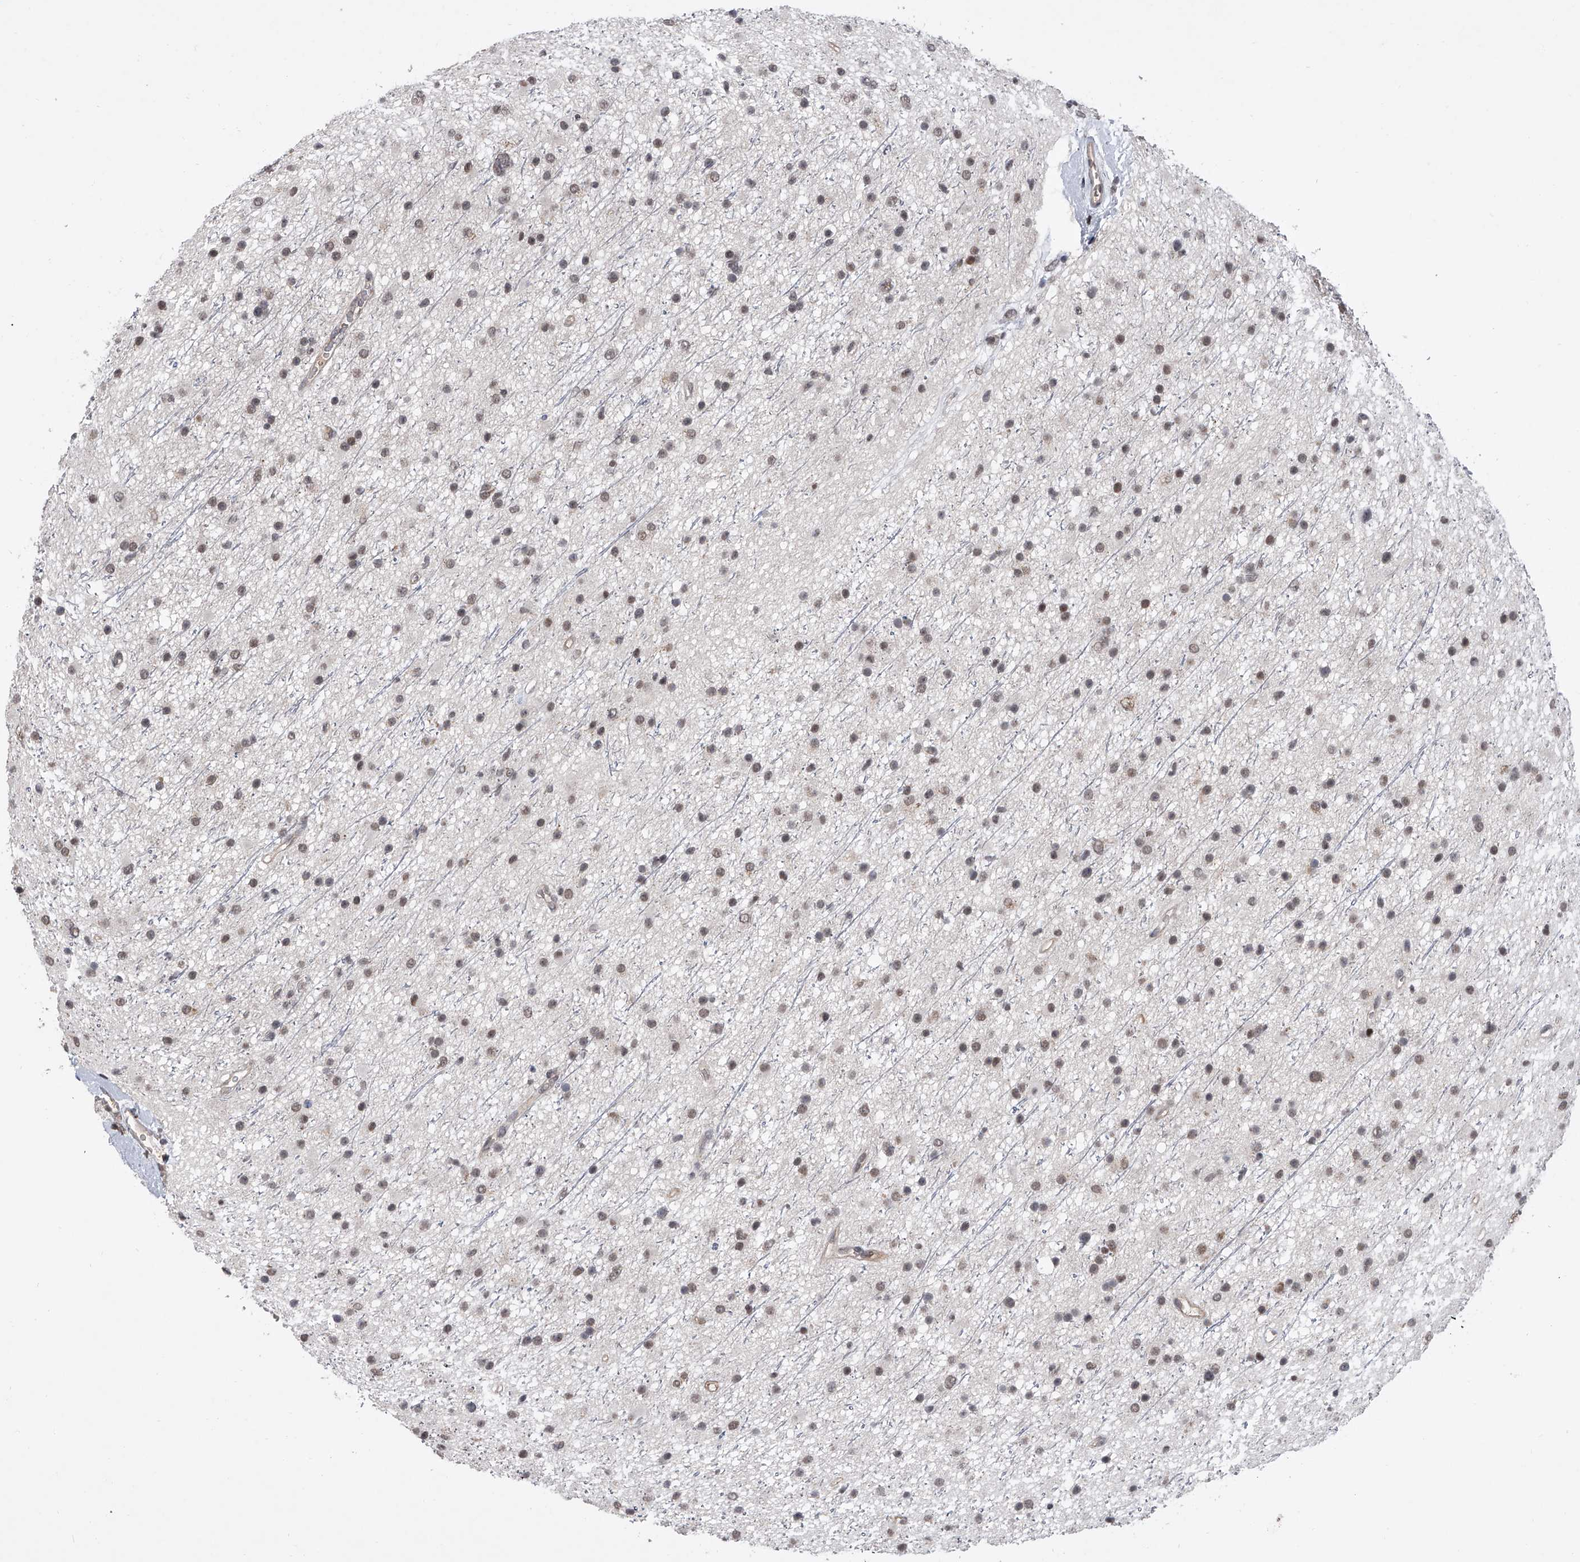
{"staining": {"intensity": "weak", "quantity": "<25%", "location": "nuclear"}, "tissue": "glioma", "cell_type": "Tumor cells", "image_type": "cancer", "snomed": [{"axis": "morphology", "description": "Glioma, malignant, Low grade"}, {"axis": "topography", "description": "Cerebral cortex"}], "caption": "DAB immunohistochemical staining of low-grade glioma (malignant) exhibits no significant expression in tumor cells.", "gene": "ZNF426", "patient": {"sex": "female", "age": 39}}